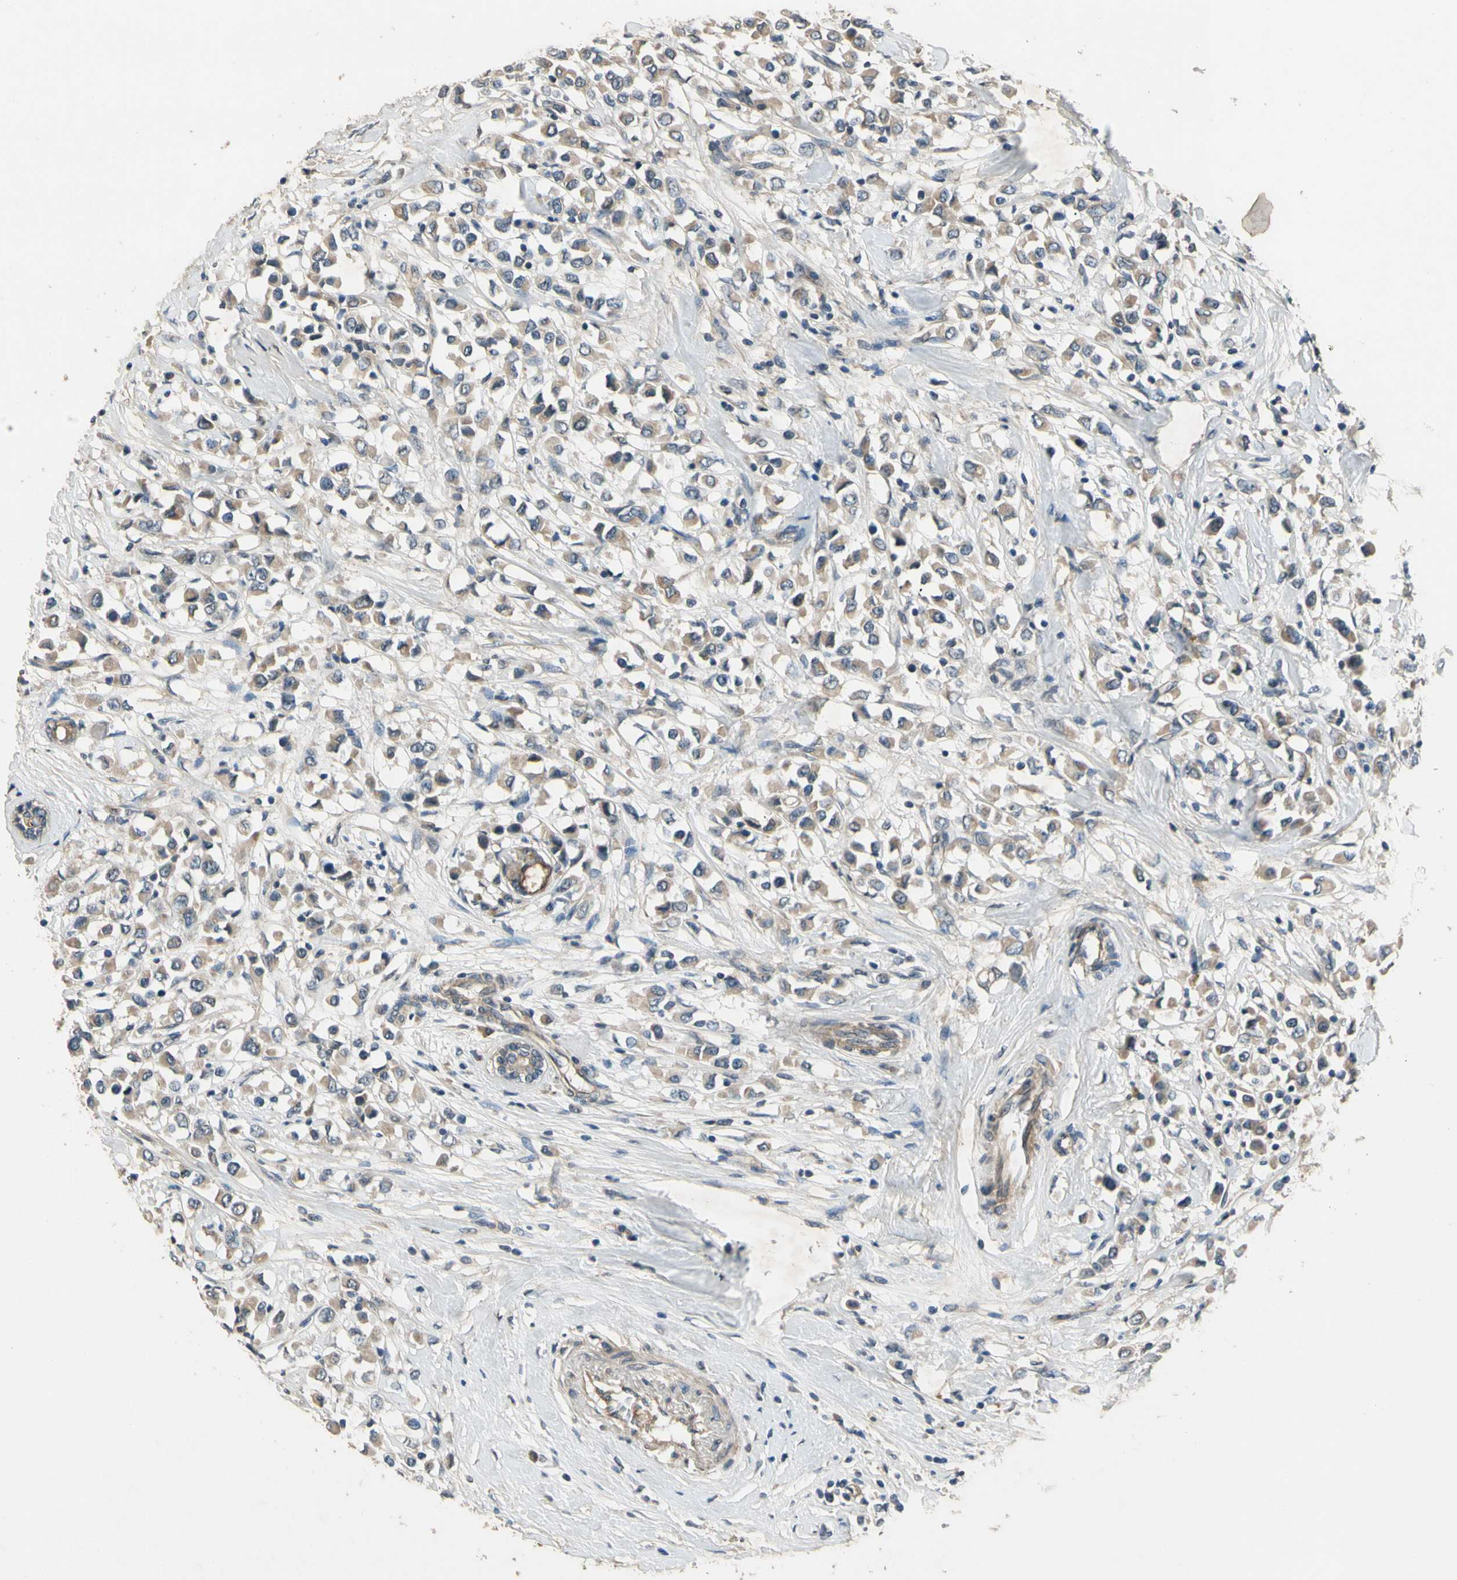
{"staining": {"intensity": "weak", "quantity": ">75%", "location": "cytoplasmic/membranous"}, "tissue": "breast cancer", "cell_type": "Tumor cells", "image_type": "cancer", "snomed": [{"axis": "morphology", "description": "Duct carcinoma"}, {"axis": "topography", "description": "Breast"}], "caption": "A high-resolution photomicrograph shows immunohistochemistry staining of breast cancer (infiltrating ductal carcinoma), which demonstrates weak cytoplasmic/membranous expression in about >75% of tumor cells.", "gene": "ALKBH3", "patient": {"sex": "female", "age": 61}}